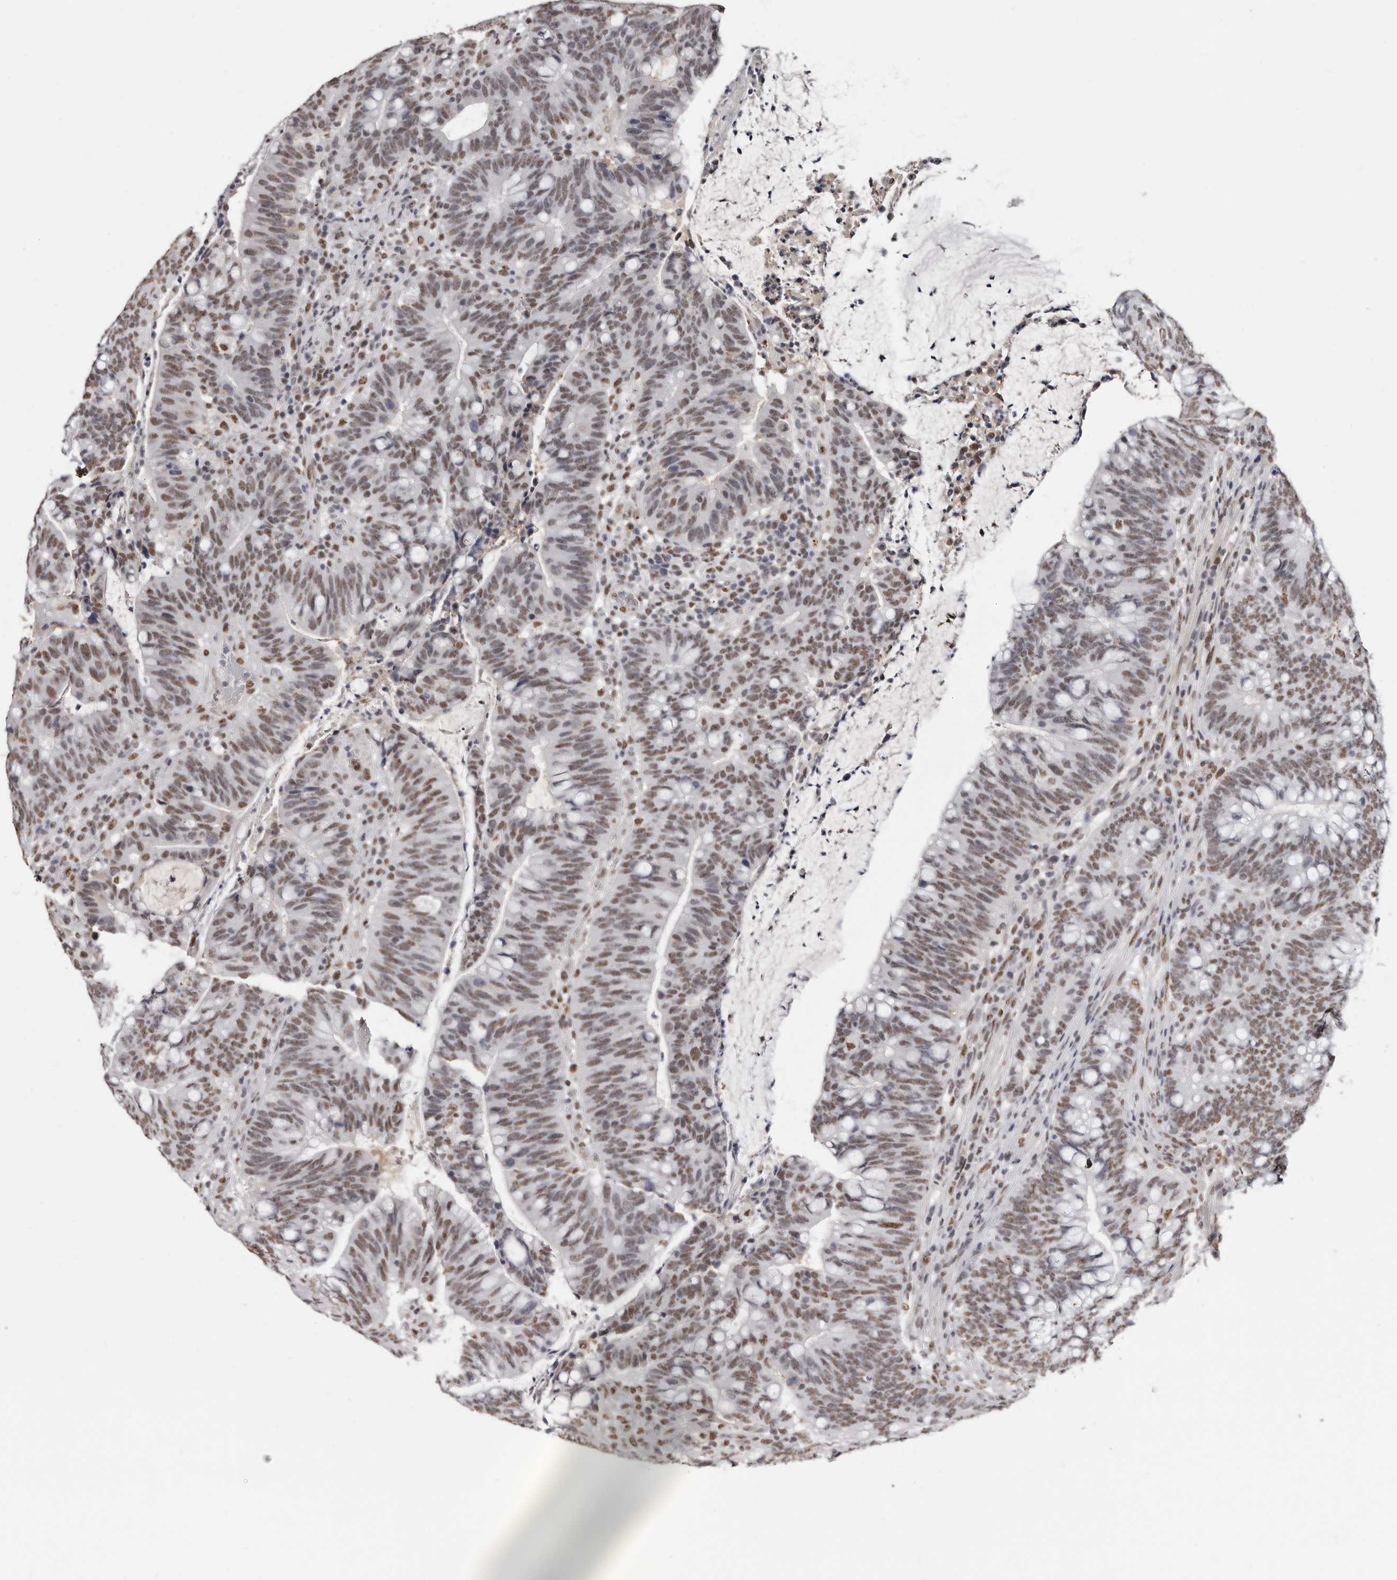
{"staining": {"intensity": "moderate", "quantity": ">75%", "location": "nuclear"}, "tissue": "colorectal cancer", "cell_type": "Tumor cells", "image_type": "cancer", "snomed": [{"axis": "morphology", "description": "Adenocarcinoma, NOS"}, {"axis": "topography", "description": "Colon"}], "caption": "Immunohistochemistry histopathology image of human colorectal adenocarcinoma stained for a protein (brown), which demonstrates medium levels of moderate nuclear positivity in about >75% of tumor cells.", "gene": "SCAF4", "patient": {"sex": "female", "age": 66}}